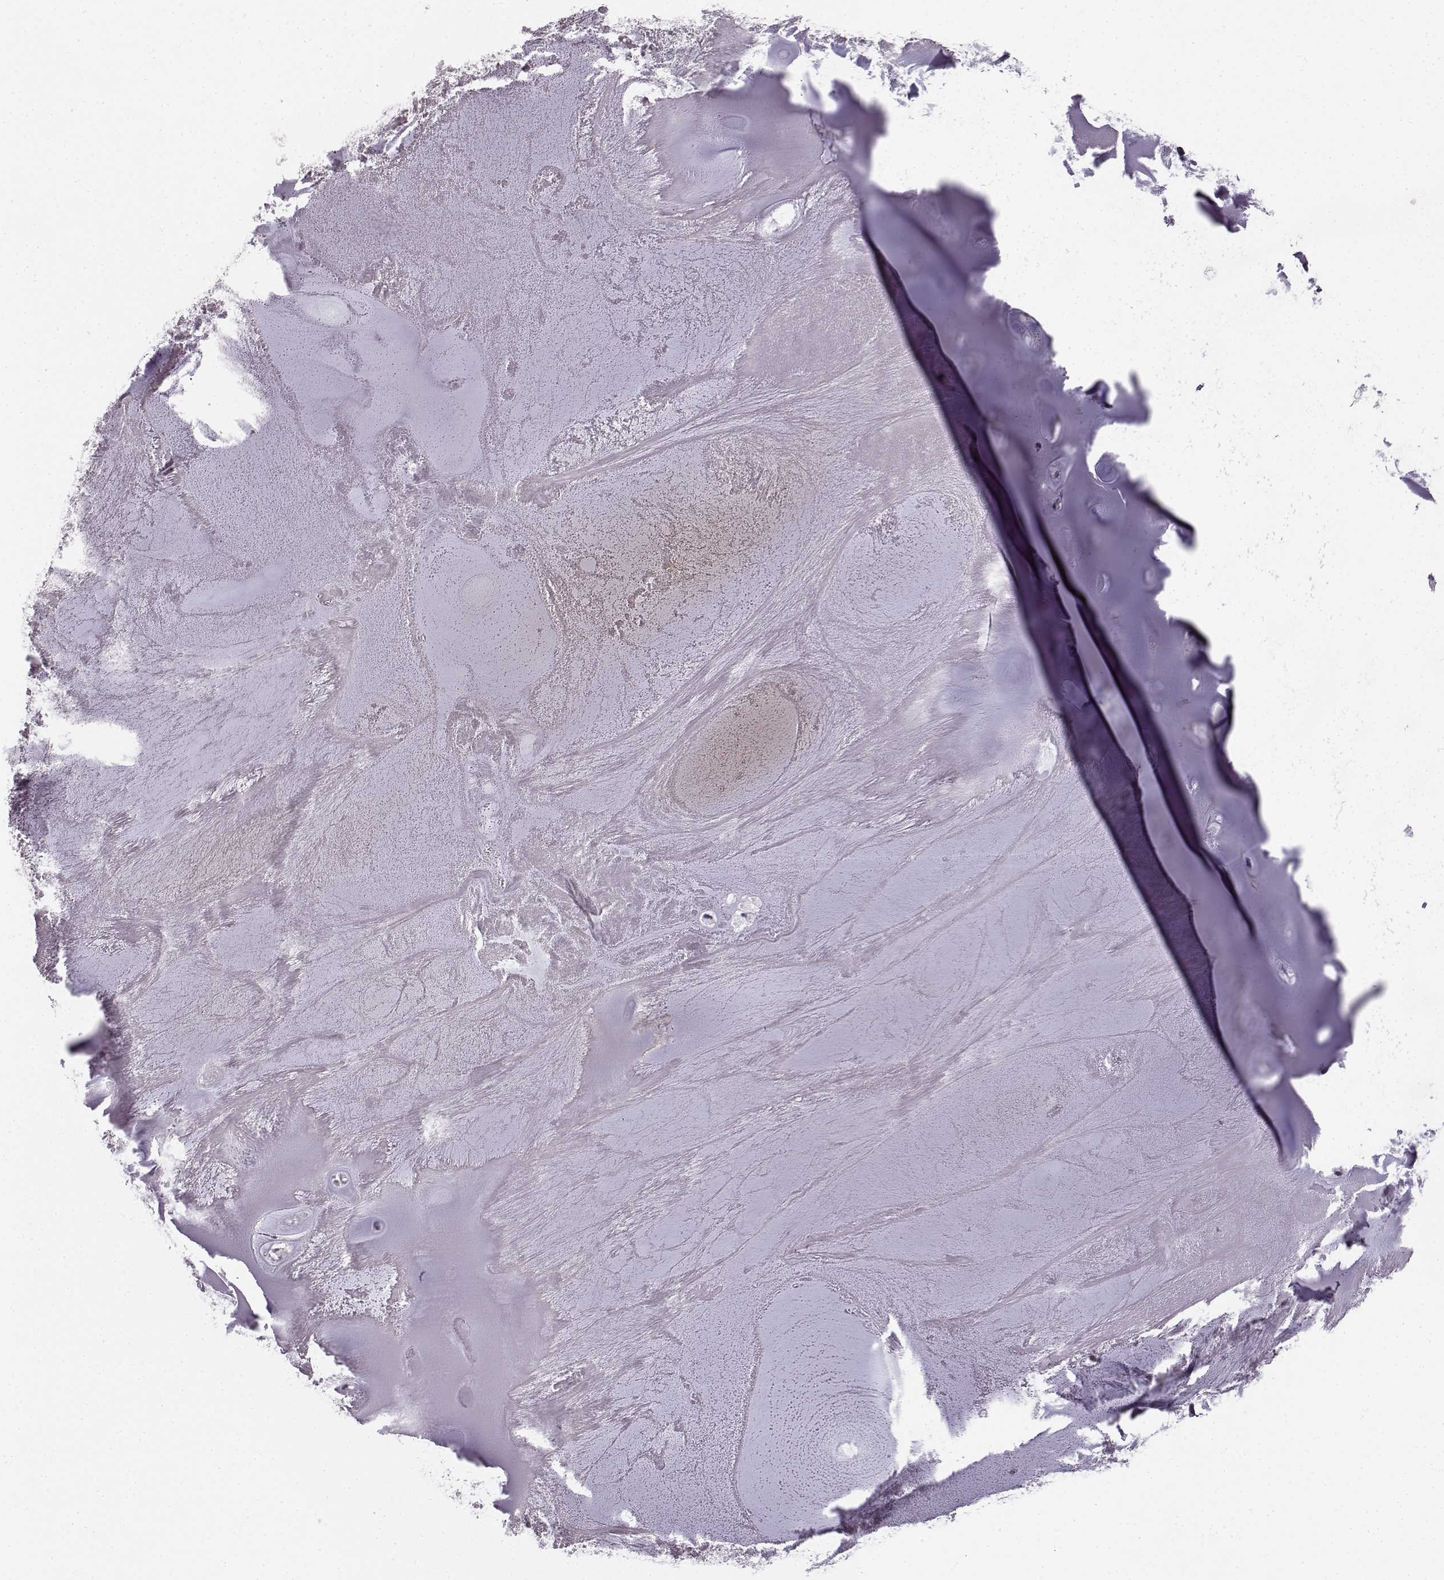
{"staining": {"intensity": "negative", "quantity": "none", "location": "none"}, "tissue": "adipose tissue", "cell_type": "Adipocytes", "image_type": "normal", "snomed": [{"axis": "morphology", "description": "Normal tissue, NOS"}, {"axis": "morphology", "description": "Squamous cell carcinoma, NOS"}, {"axis": "topography", "description": "Cartilage tissue"}, {"axis": "topography", "description": "Lung"}], "caption": "Protein analysis of unremarkable adipose tissue demonstrates no significant staining in adipocytes.", "gene": "KRT81", "patient": {"sex": "male", "age": 66}}